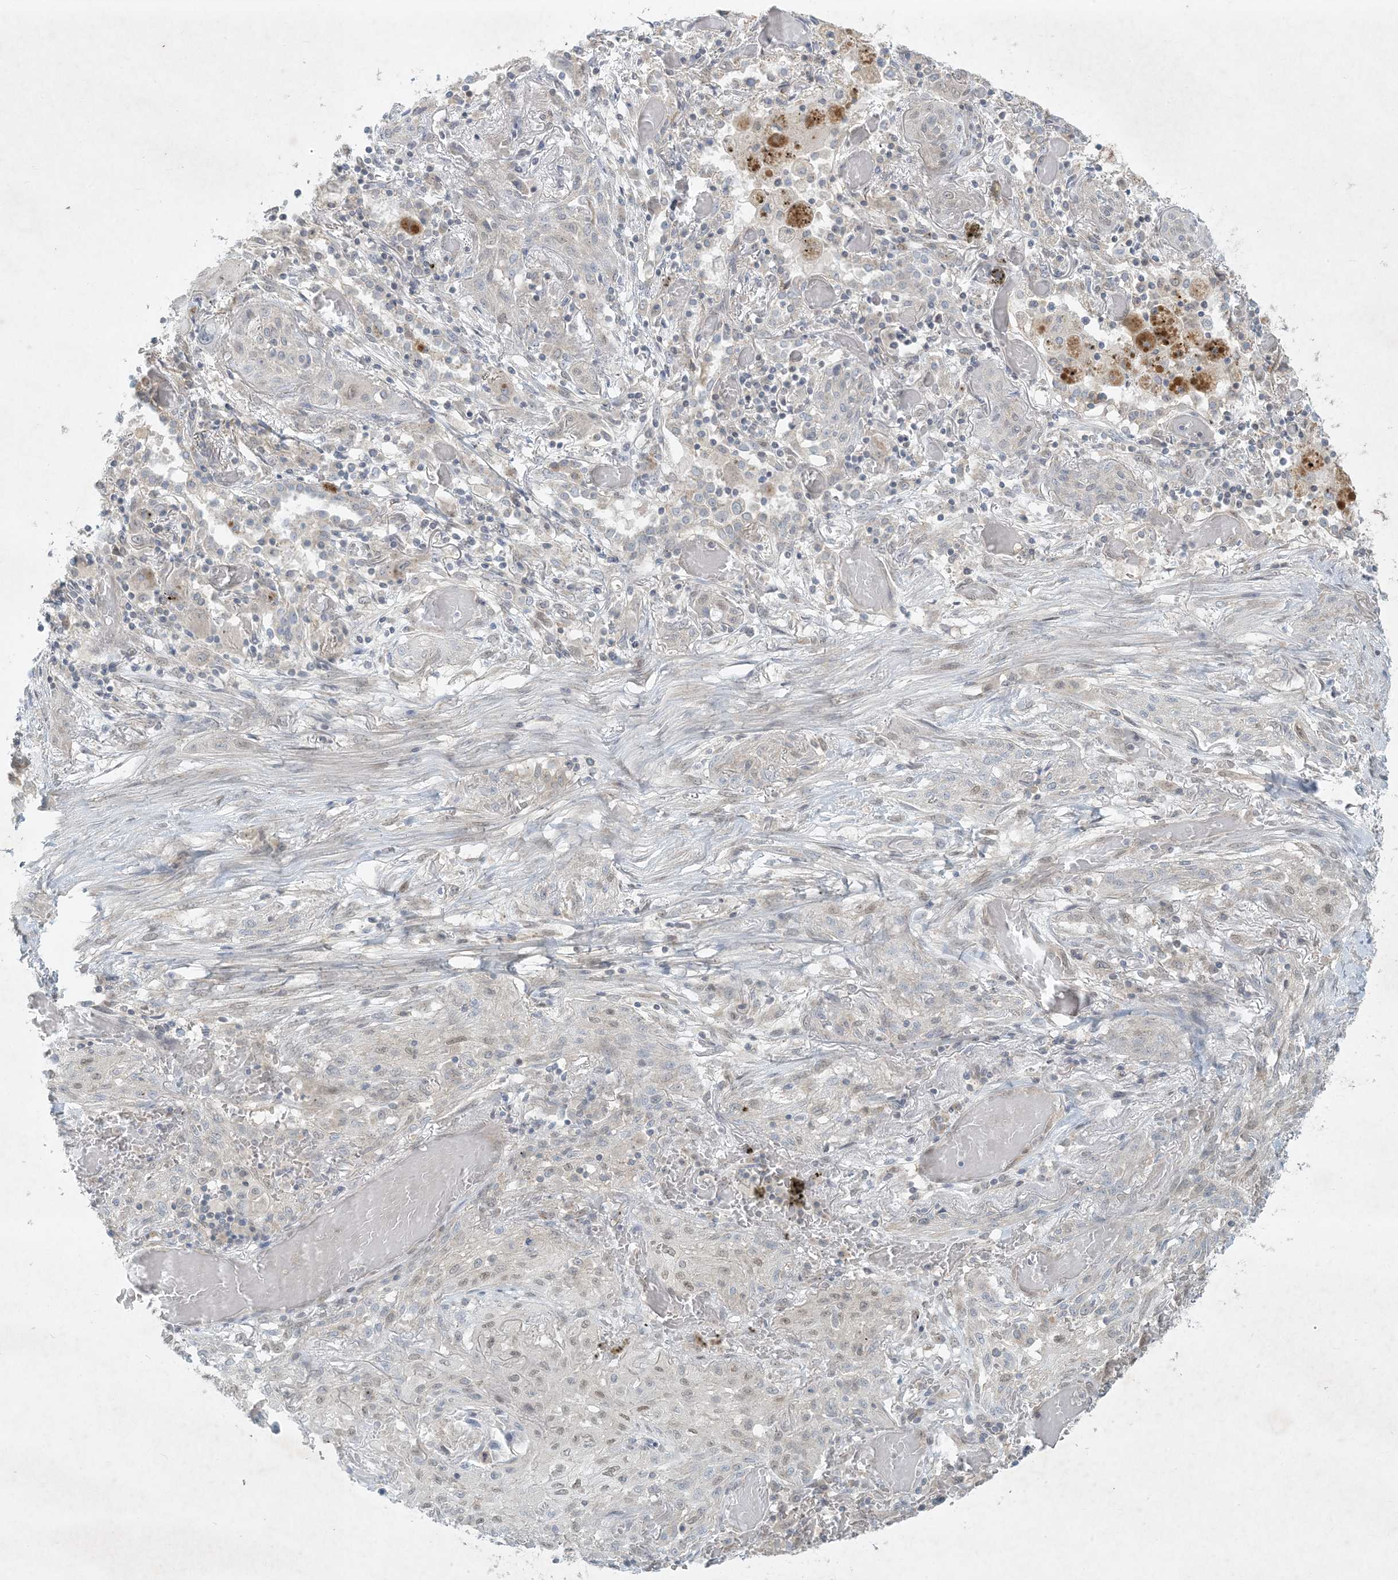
{"staining": {"intensity": "negative", "quantity": "none", "location": "none"}, "tissue": "lung cancer", "cell_type": "Tumor cells", "image_type": "cancer", "snomed": [{"axis": "morphology", "description": "Squamous cell carcinoma, NOS"}, {"axis": "topography", "description": "Lung"}], "caption": "Immunohistochemical staining of human lung squamous cell carcinoma shows no significant staining in tumor cells.", "gene": "BCORL1", "patient": {"sex": "female", "age": 47}}